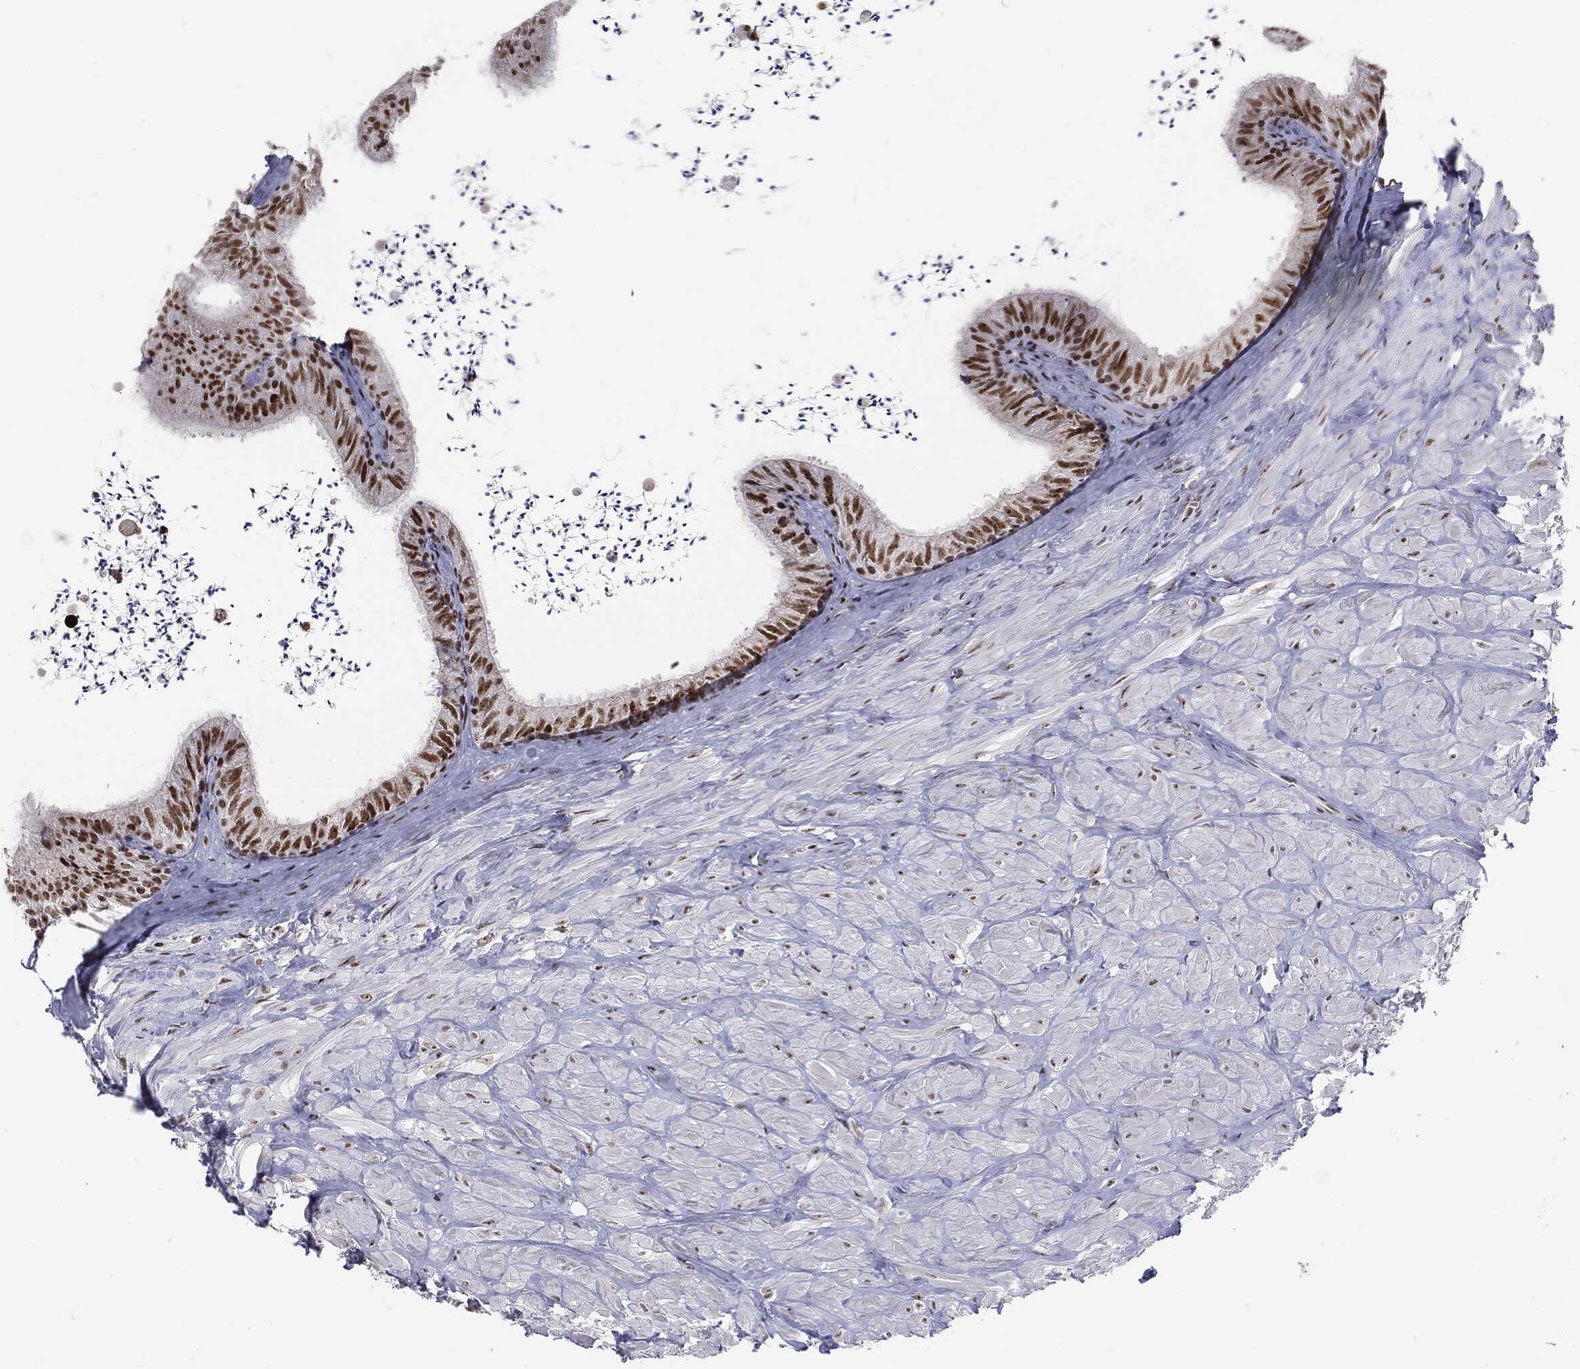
{"staining": {"intensity": "strong", "quantity": ">75%", "location": "nuclear"}, "tissue": "epididymis", "cell_type": "Glandular cells", "image_type": "normal", "snomed": [{"axis": "morphology", "description": "Normal tissue, NOS"}, {"axis": "topography", "description": "Epididymis"}], "caption": "Epididymis stained with immunohistochemistry reveals strong nuclear expression in approximately >75% of glandular cells.", "gene": "MDC1", "patient": {"sex": "male", "age": 32}}